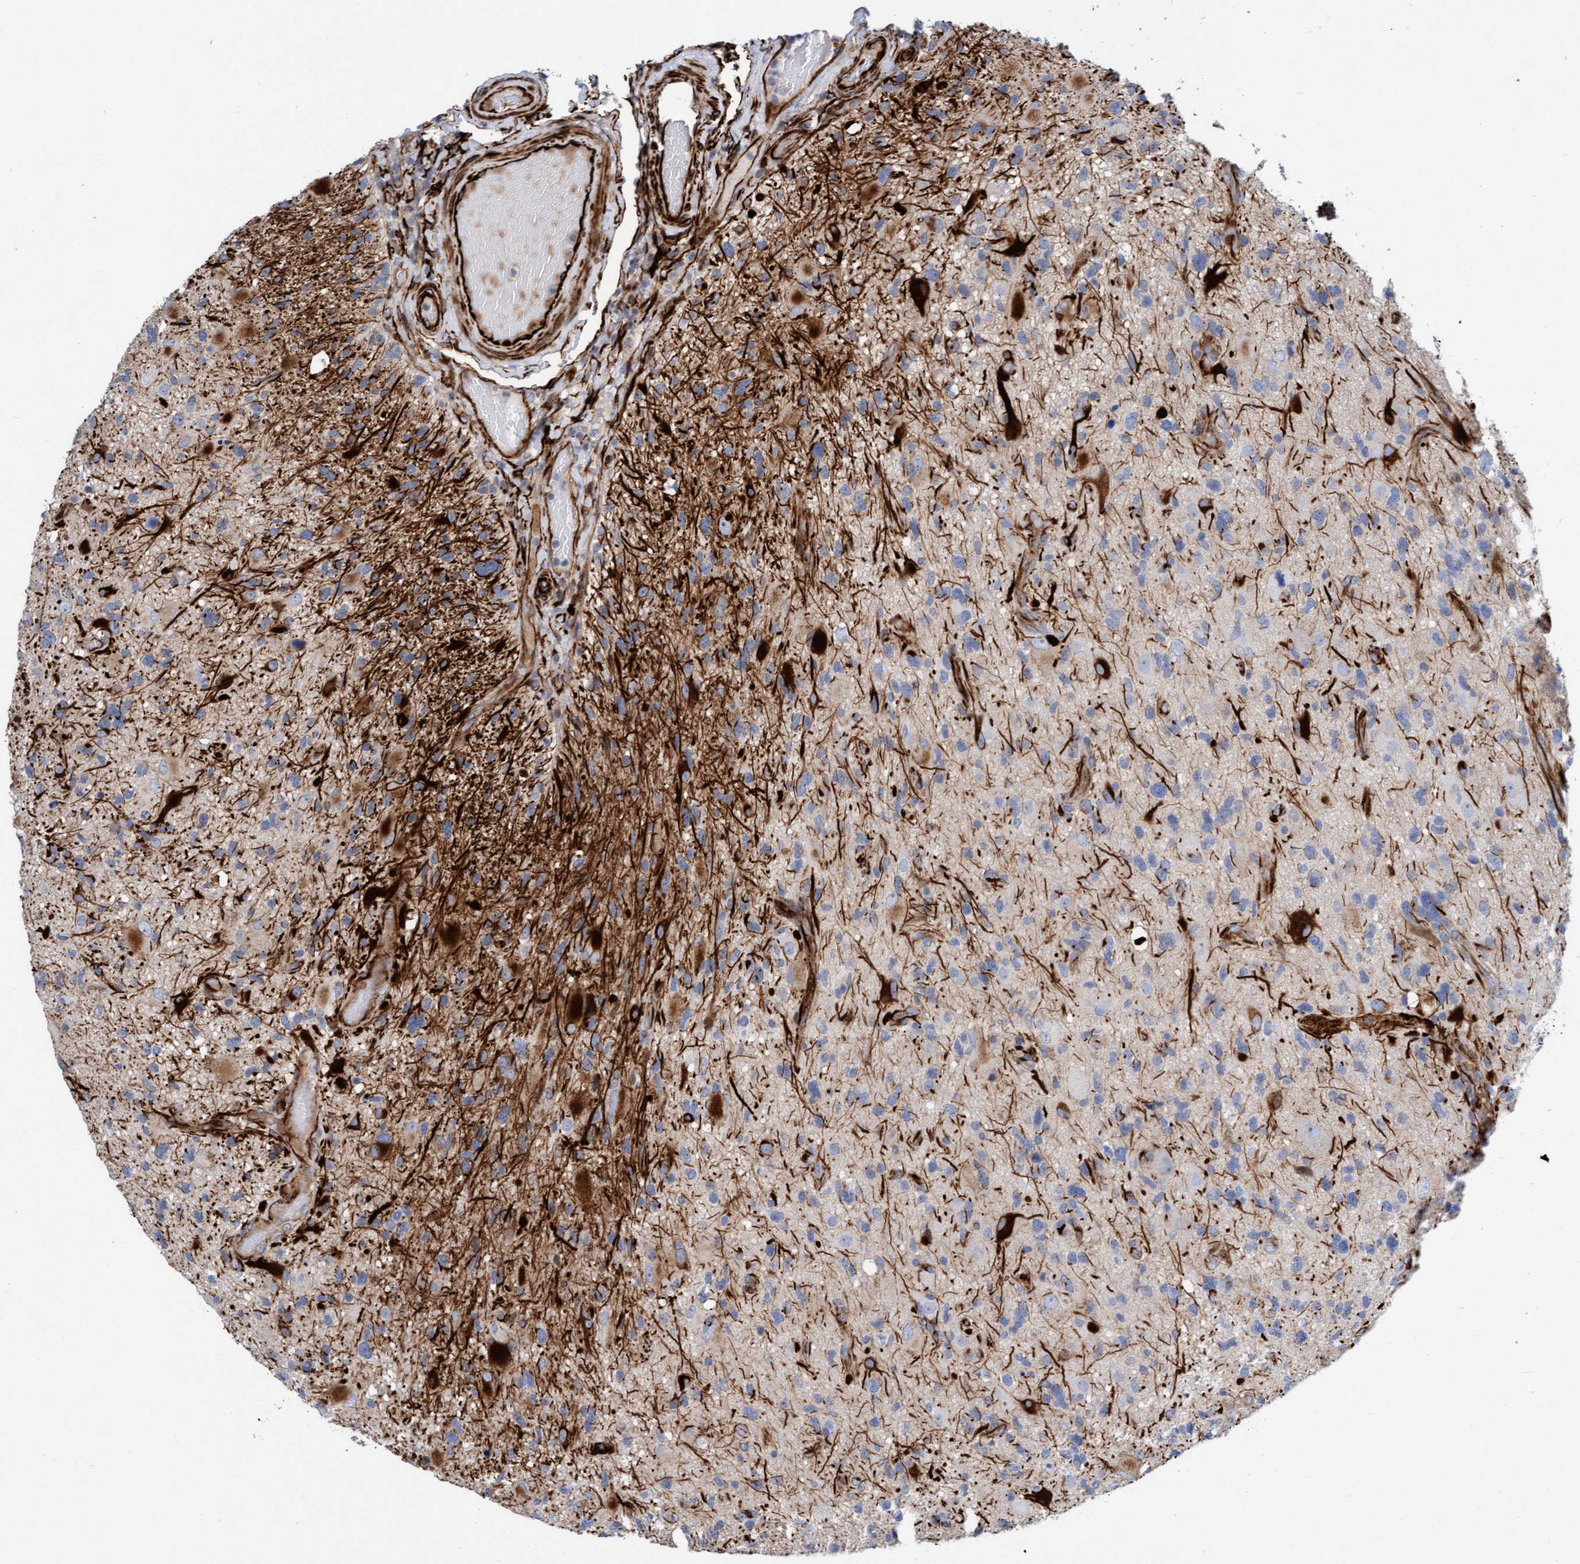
{"staining": {"intensity": "negative", "quantity": "none", "location": "none"}, "tissue": "glioma", "cell_type": "Tumor cells", "image_type": "cancer", "snomed": [{"axis": "morphology", "description": "Glioma, malignant, High grade"}, {"axis": "topography", "description": "Brain"}], "caption": "This is an IHC photomicrograph of glioma. There is no staining in tumor cells.", "gene": "POLG2", "patient": {"sex": "male", "age": 33}}